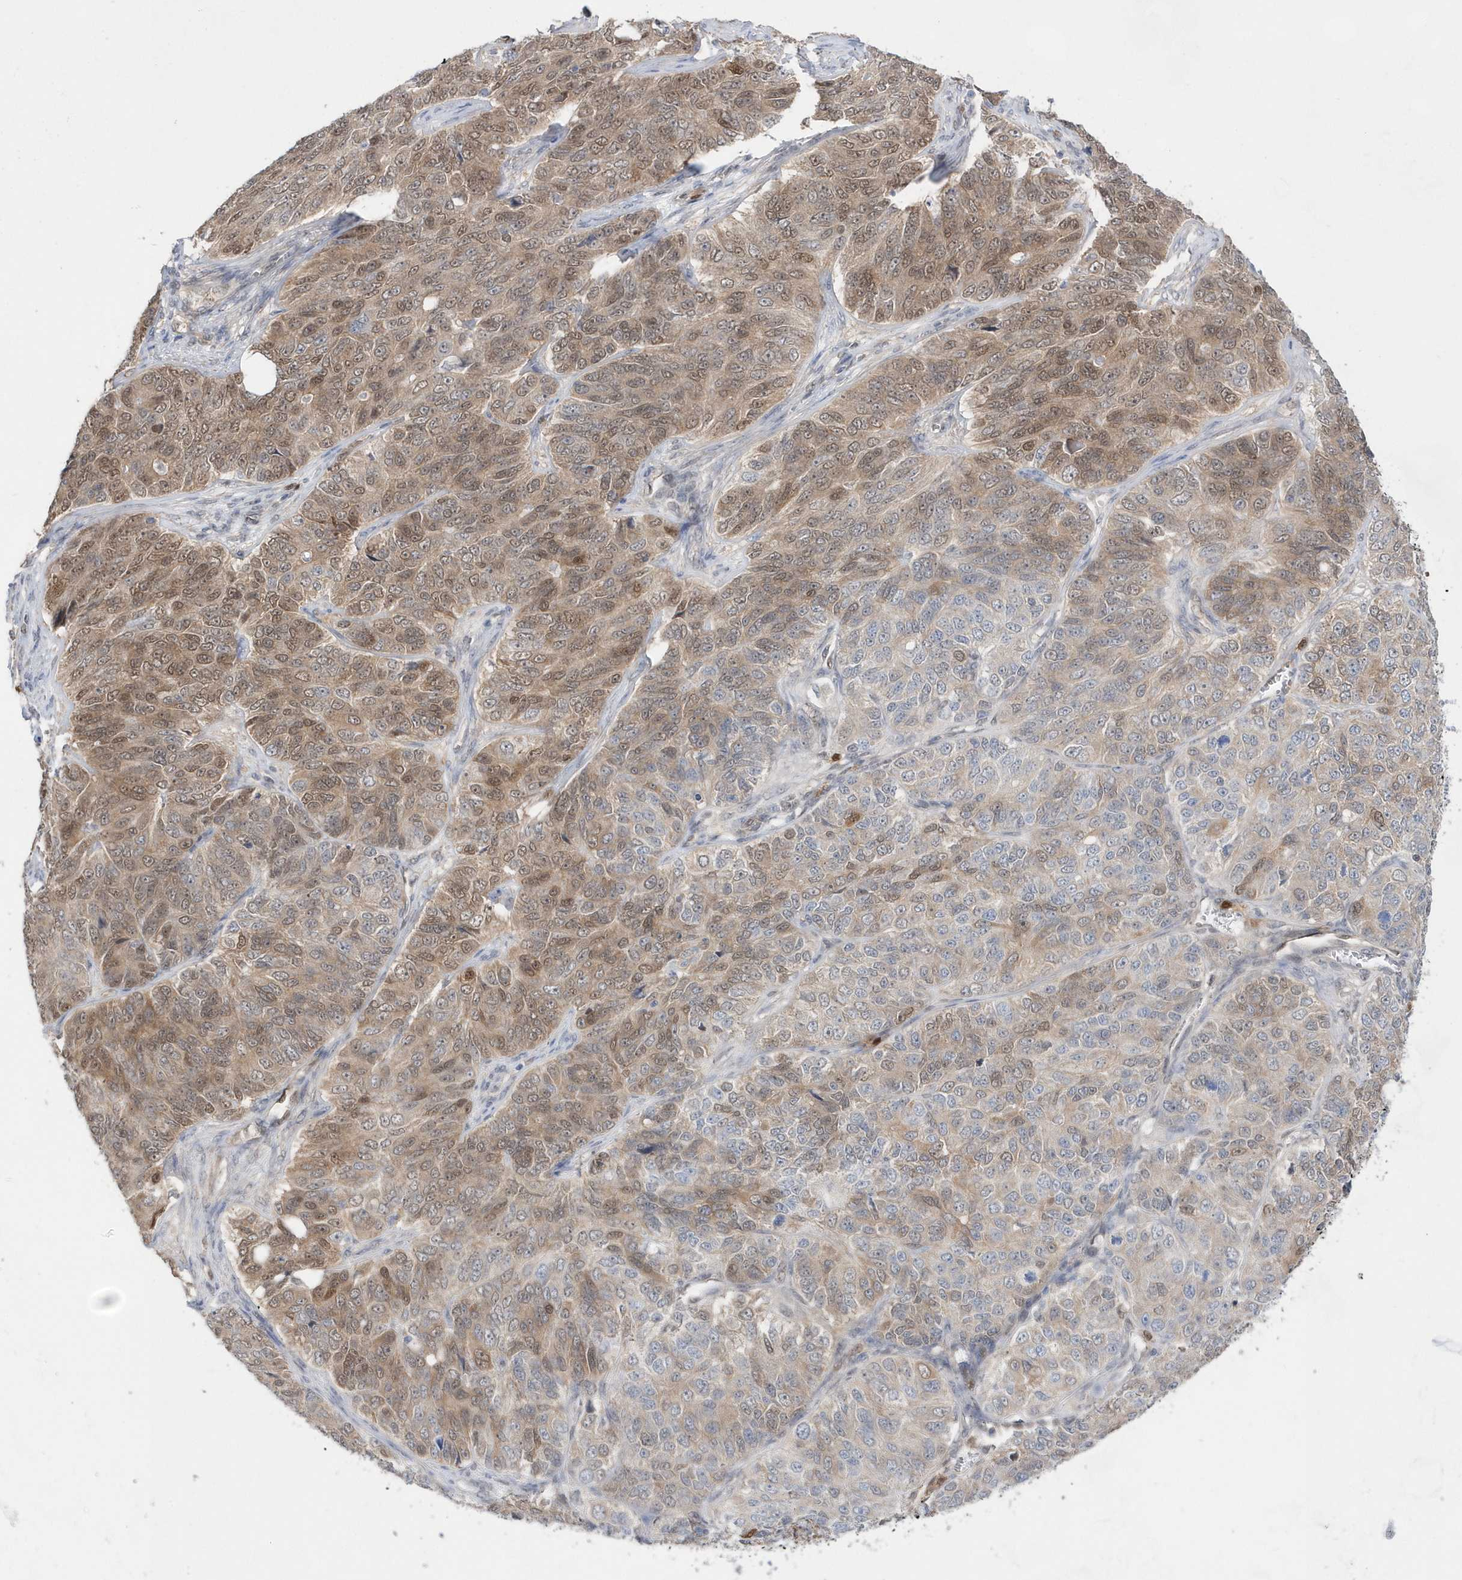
{"staining": {"intensity": "moderate", "quantity": "25%-75%", "location": "cytoplasmic/membranous,nuclear"}, "tissue": "ovarian cancer", "cell_type": "Tumor cells", "image_type": "cancer", "snomed": [{"axis": "morphology", "description": "Carcinoma, endometroid"}, {"axis": "topography", "description": "Ovary"}], "caption": "Immunohistochemistry (IHC) staining of endometroid carcinoma (ovarian), which exhibits medium levels of moderate cytoplasmic/membranous and nuclear positivity in approximately 25%-75% of tumor cells indicating moderate cytoplasmic/membranous and nuclear protein staining. The staining was performed using DAB (3,3'-diaminobenzidine) (brown) for protein detection and nuclei were counterstained in hematoxylin (blue).", "gene": "BDH2", "patient": {"sex": "female", "age": 51}}